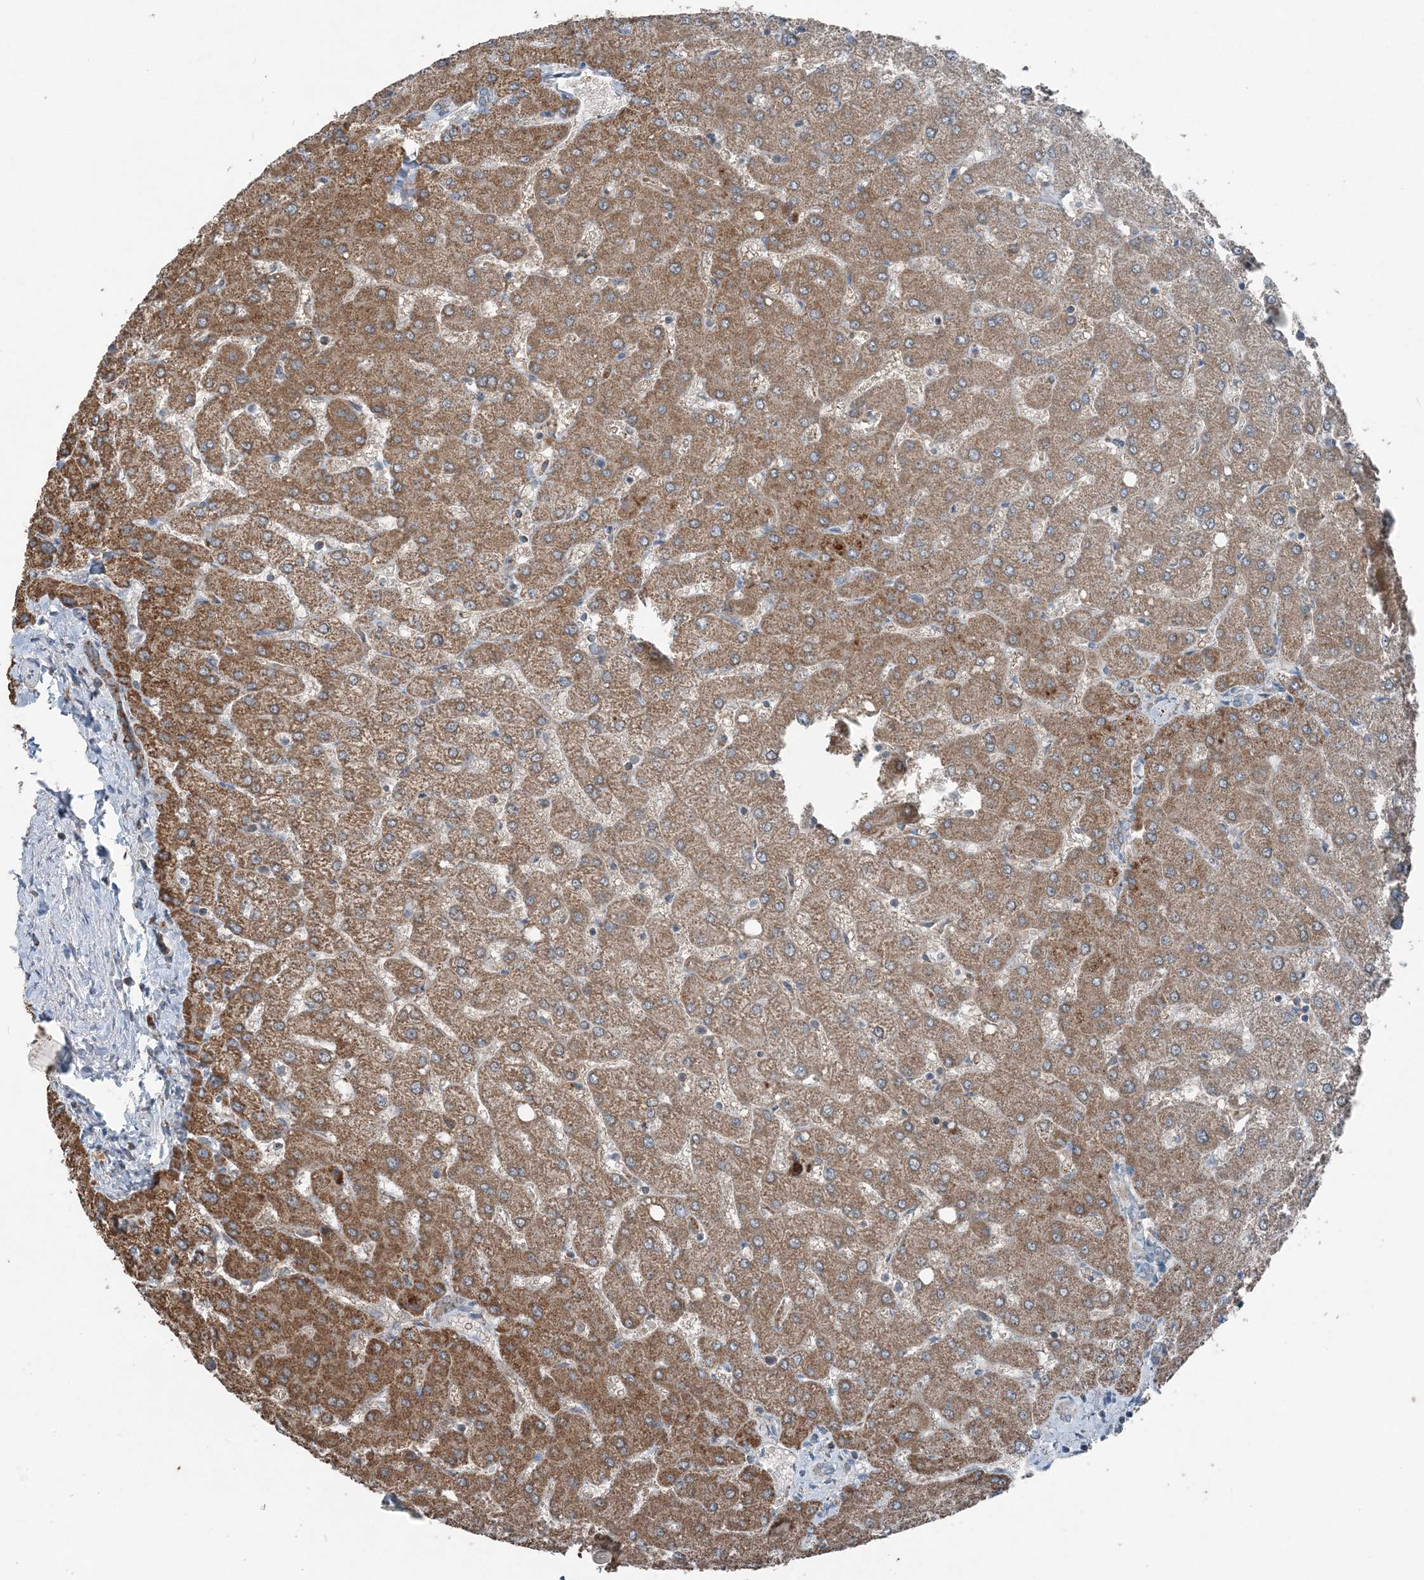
{"staining": {"intensity": "negative", "quantity": "none", "location": "none"}, "tissue": "liver", "cell_type": "Cholangiocytes", "image_type": "normal", "snomed": [{"axis": "morphology", "description": "Normal tissue, NOS"}, {"axis": "topography", "description": "Liver"}], "caption": "This is a image of immunohistochemistry staining of unremarkable liver, which shows no positivity in cholangiocytes. (Brightfield microscopy of DAB immunohistochemistry at high magnification).", "gene": "SUCLG1", "patient": {"sex": "female", "age": 54}}